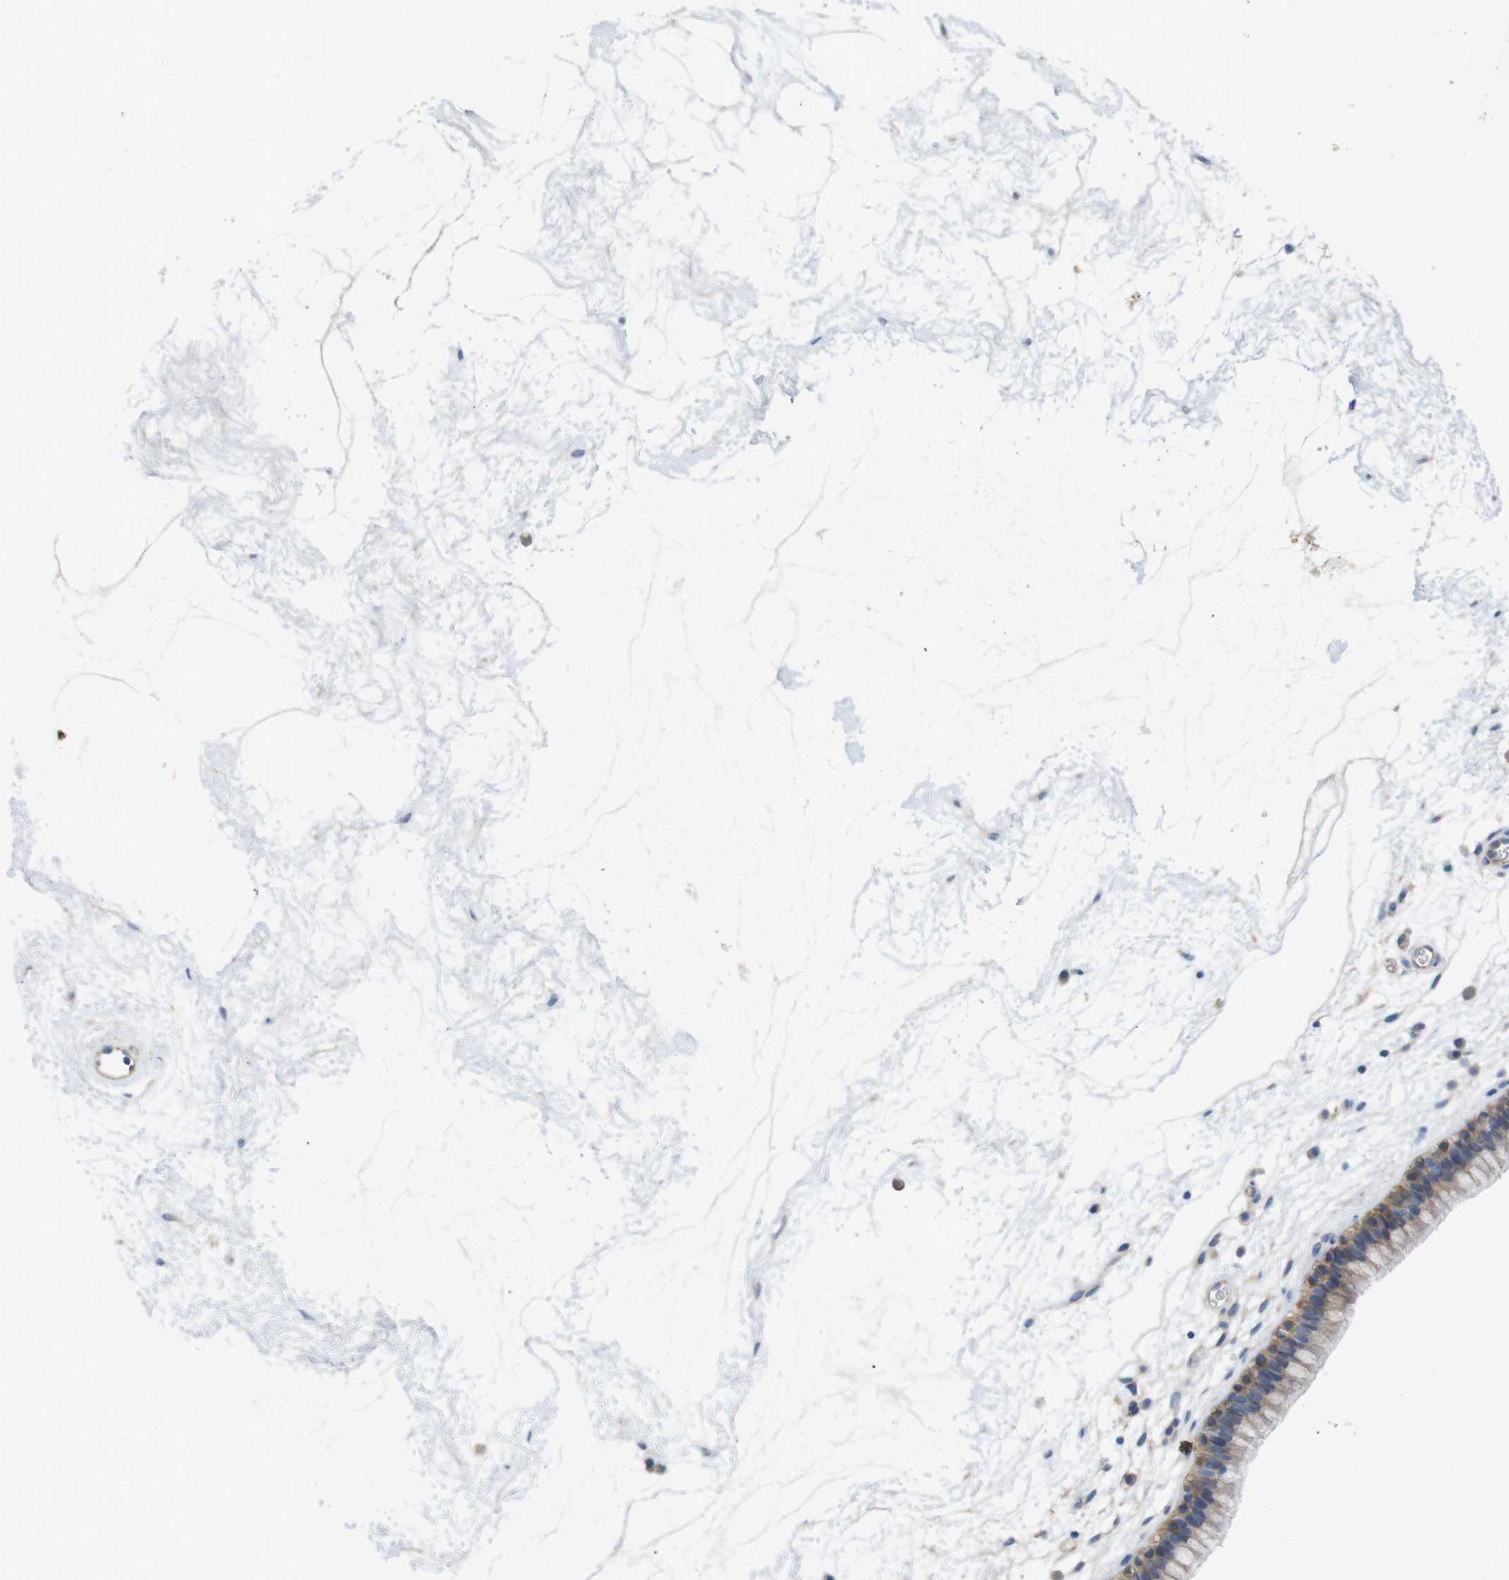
{"staining": {"intensity": "moderate", "quantity": ">75%", "location": "cytoplasmic/membranous"}, "tissue": "nasopharynx", "cell_type": "Respiratory epithelial cells", "image_type": "normal", "snomed": [{"axis": "morphology", "description": "Normal tissue, NOS"}, {"axis": "morphology", "description": "Inflammation, NOS"}, {"axis": "topography", "description": "Nasopharynx"}], "caption": "Benign nasopharynx demonstrates moderate cytoplasmic/membranous positivity in approximately >75% of respiratory epithelial cells.", "gene": "KIDINS220", "patient": {"sex": "male", "age": 48}}